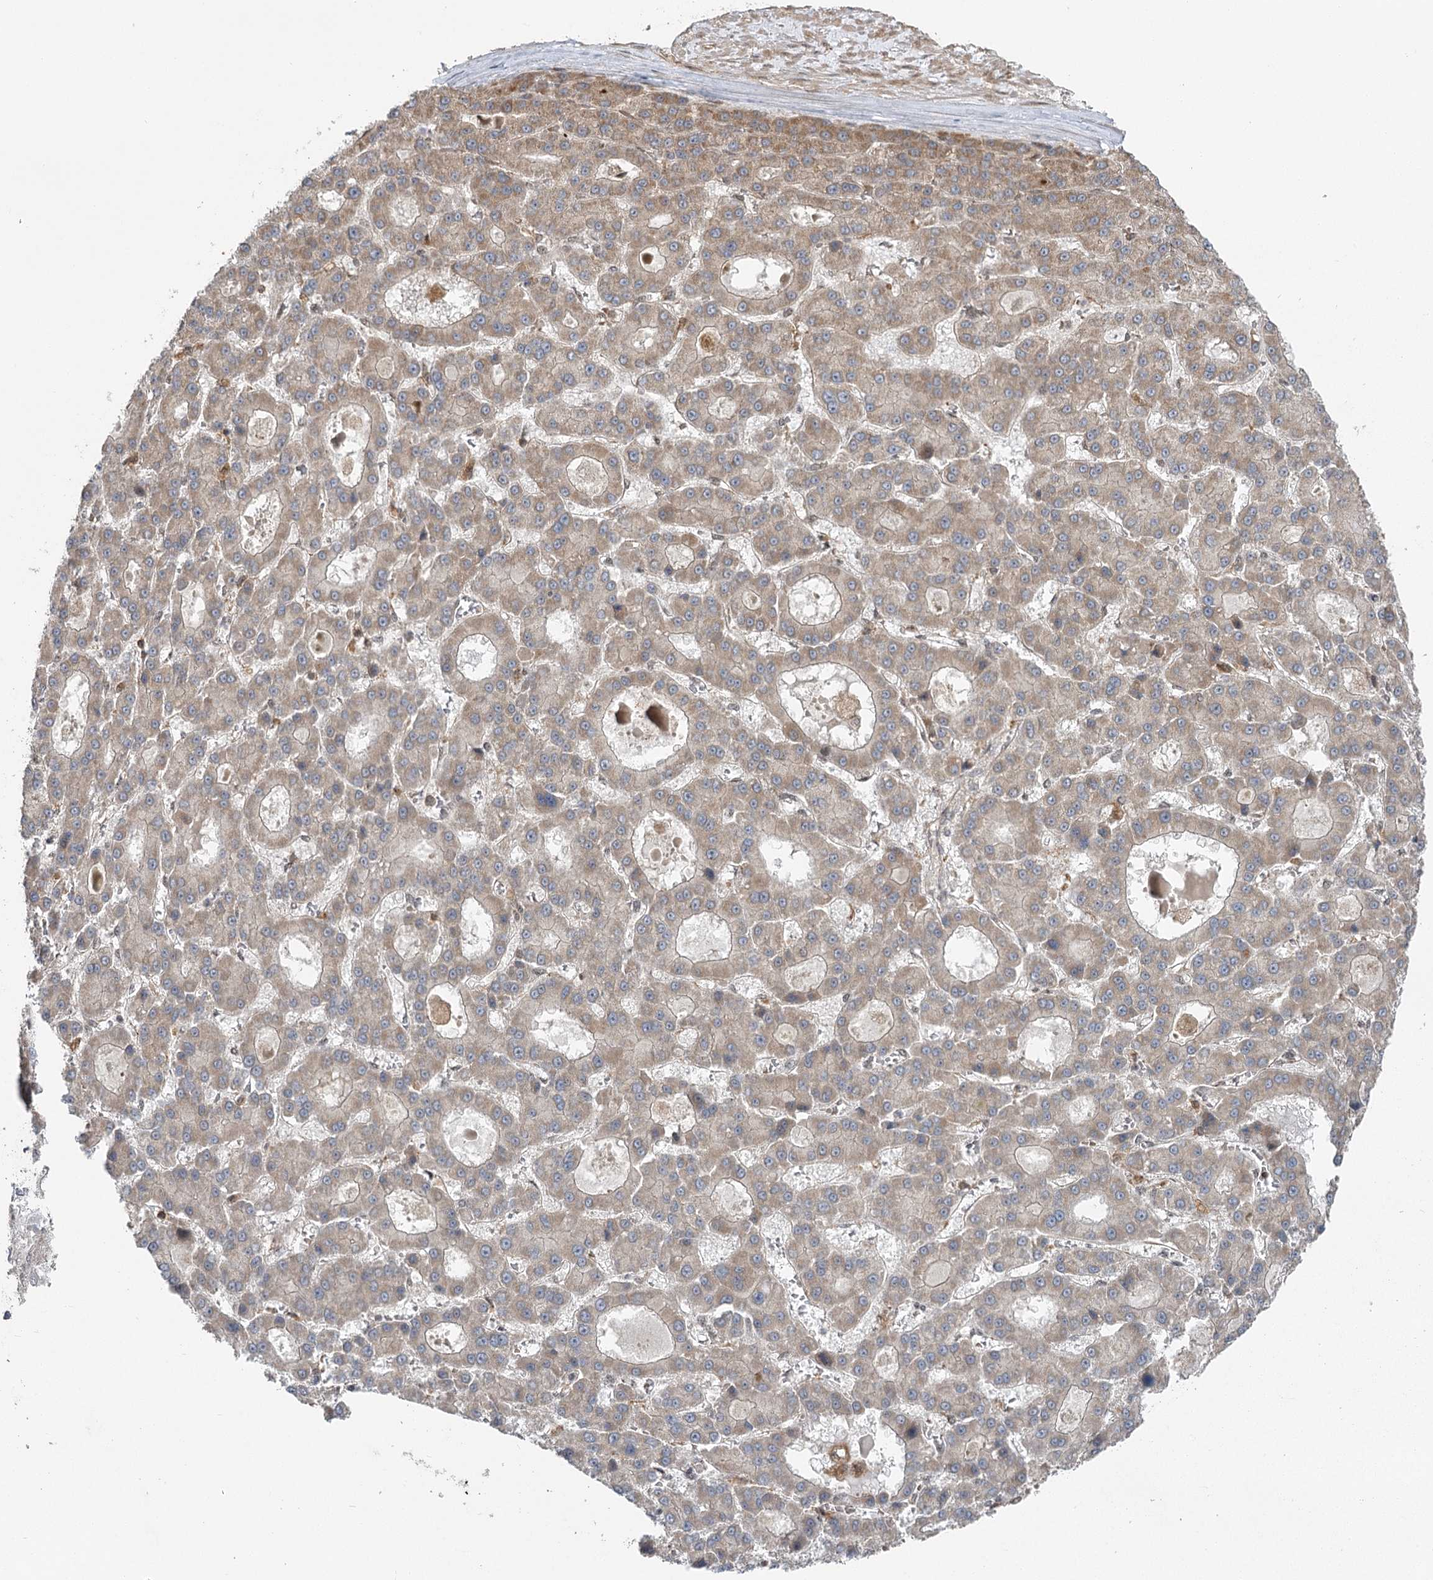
{"staining": {"intensity": "weak", "quantity": "25%-75%", "location": "cytoplasmic/membranous"}, "tissue": "liver cancer", "cell_type": "Tumor cells", "image_type": "cancer", "snomed": [{"axis": "morphology", "description": "Carcinoma, Hepatocellular, NOS"}, {"axis": "topography", "description": "Liver"}], "caption": "Human liver hepatocellular carcinoma stained with a brown dye shows weak cytoplasmic/membranous positive staining in about 25%-75% of tumor cells.", "gene": "C12orf4", "patient": {"sex": "male", "age": 70}}